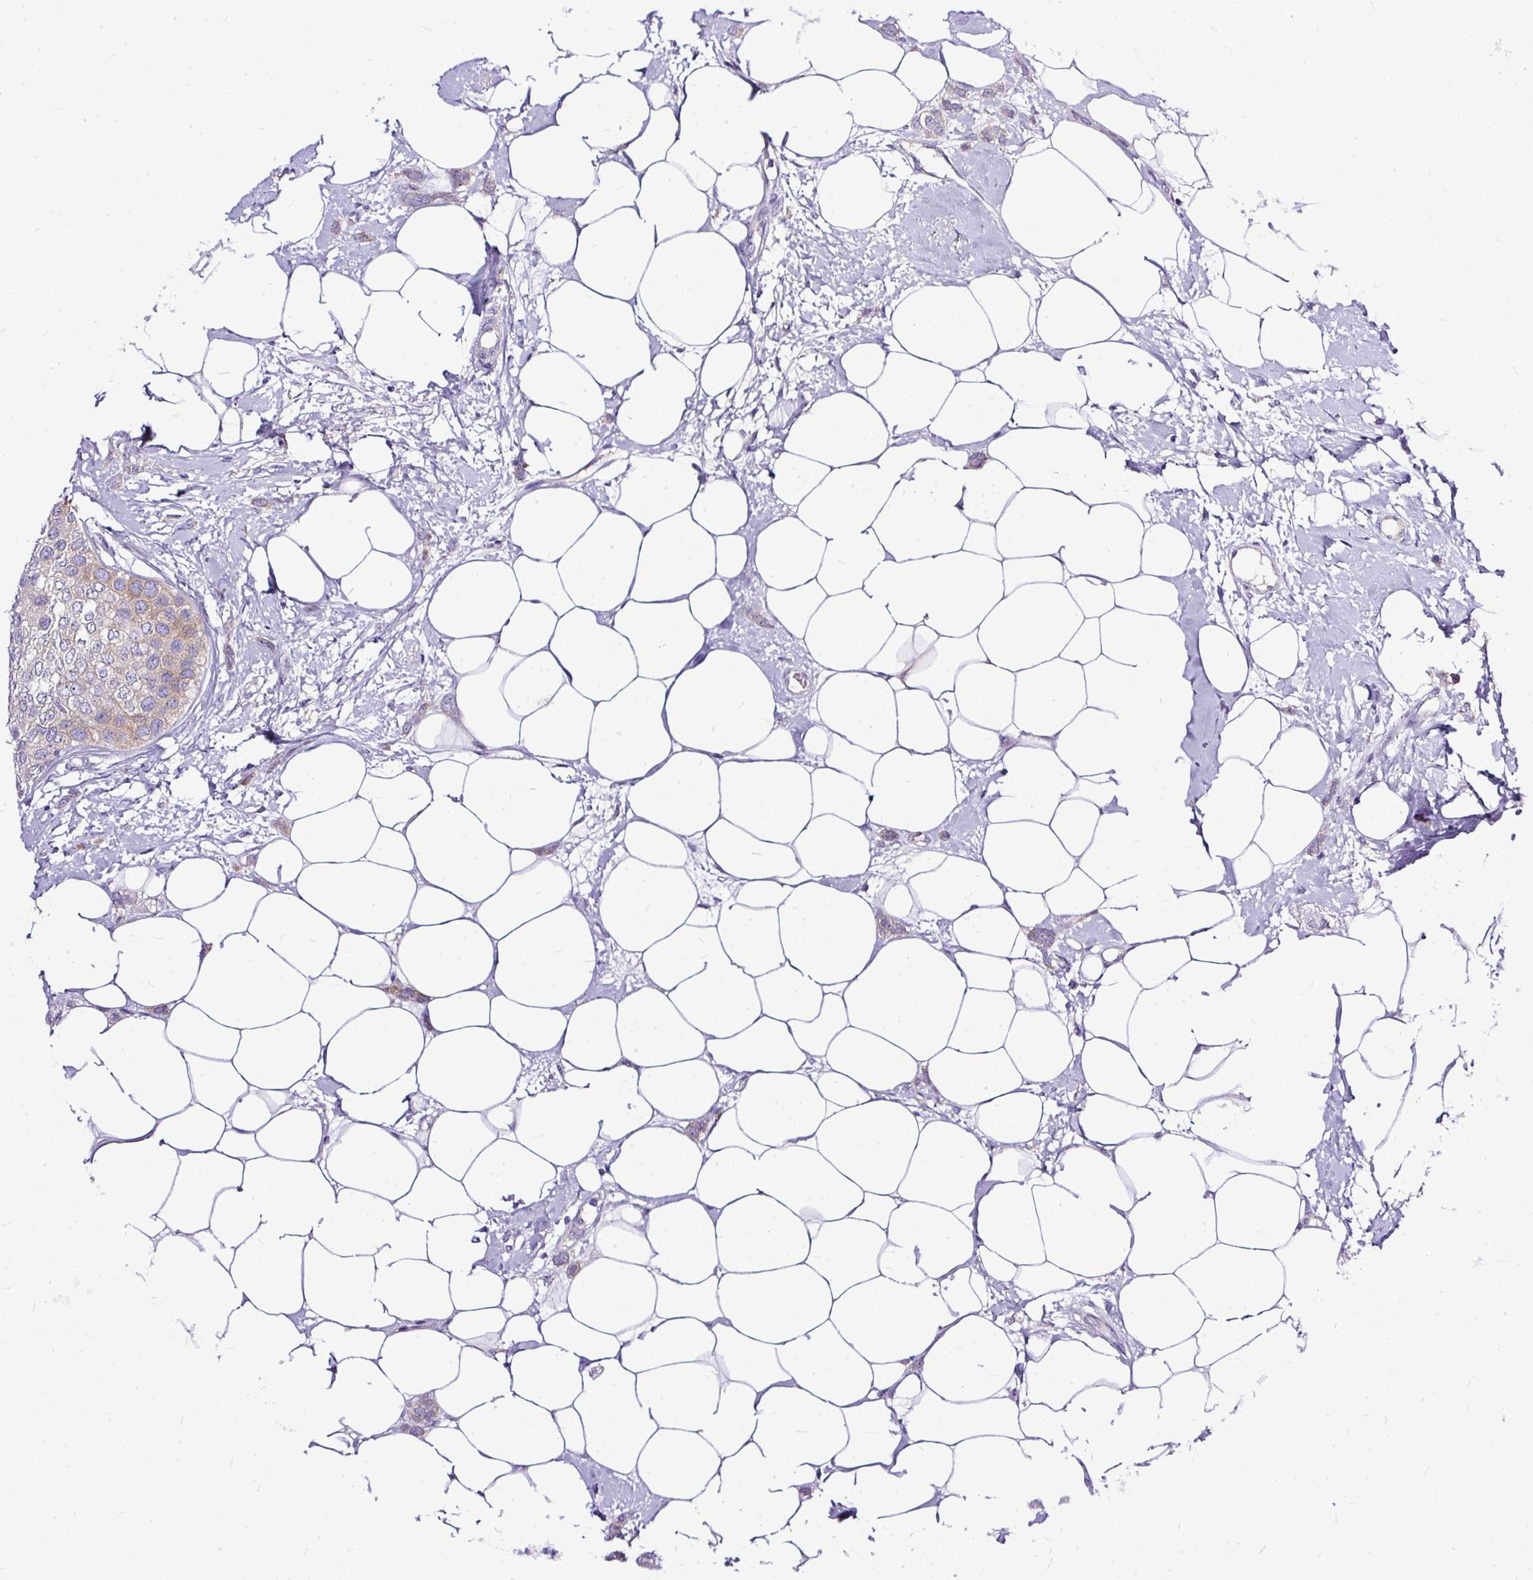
{"staining": {"intensity": "moderate", "quantity": "<25%", "location": "cytoplasmic/membranous"}, "tissue": "breast cancer", "cell_type": "Tumor cells", "image_type": "cancer", "snomed": [{"axis": "morphology", "description": "Duct carcinoma"}, {"axis": "topography", "description": "Breast"}], "caption": "Immunohistochemistry (IHC) micrograph of intraductal carcinoma (breast) stained for a protein (brown), which shows low levels of moderate cytoplasmic/membranous positivity in about <25% of tumor cells.", "gene": "AMFR", "patient": {"sex": "female", "age": 72}}